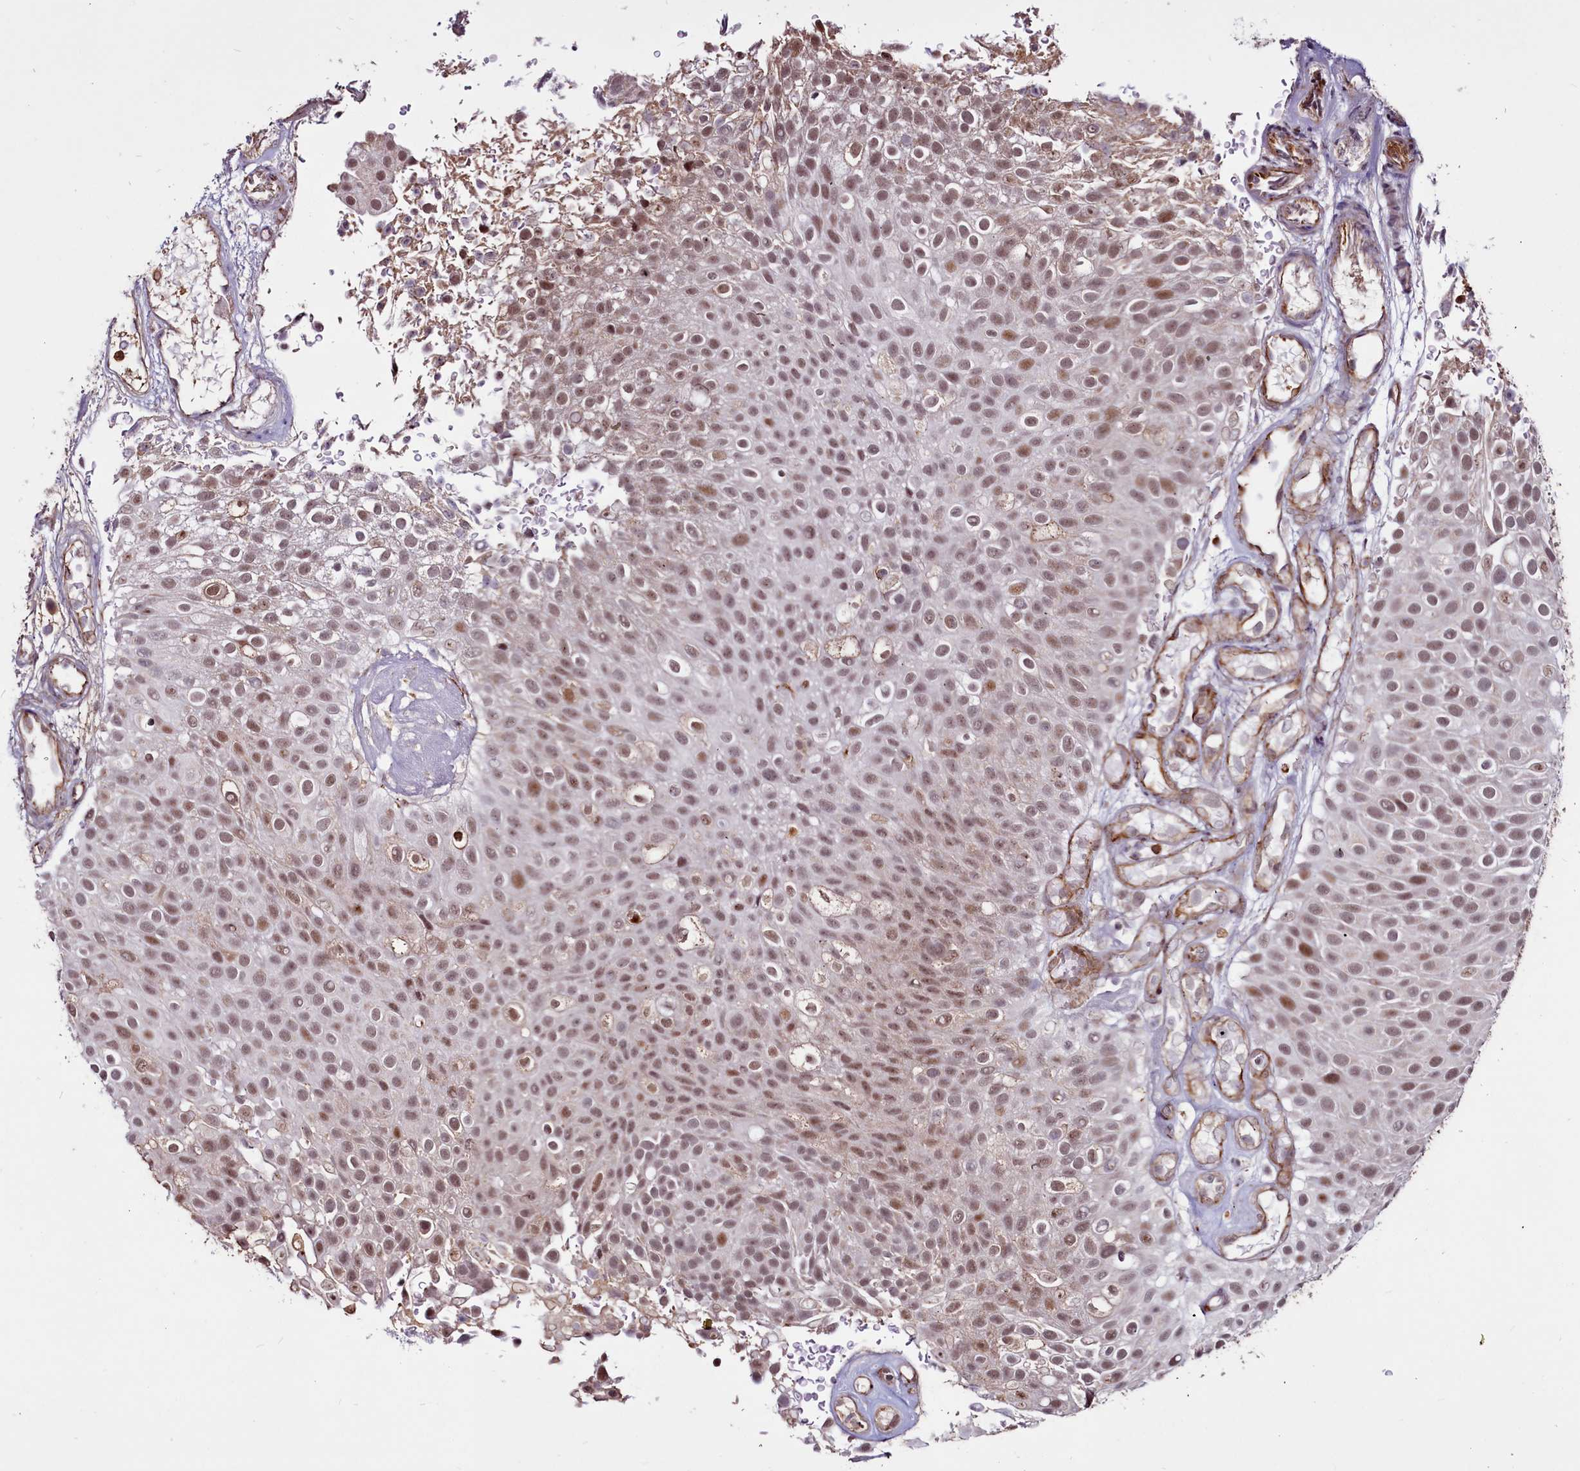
{"staining": {"intensity": "weak", "quantity": ">75%", "location": "nuclear"}, "tissue": "urothelial cancer", "cell_type": "Tumor cells", "image_type": "cancer", "snomed": [{"axis": "morphology", "description": "Urothelial carcinoma, Low grade"}, {"axis": "topography", "description": "Urinary bladder"}], "caption": "This histopathology image reveals immunohistochemistry staining of human low-grade urothelial carcinoma, with low weak nuclear positivity in approximately >75% of tumor cells.", "gene": "CLK3", "patient": {"sex": "male", "age": 78}}